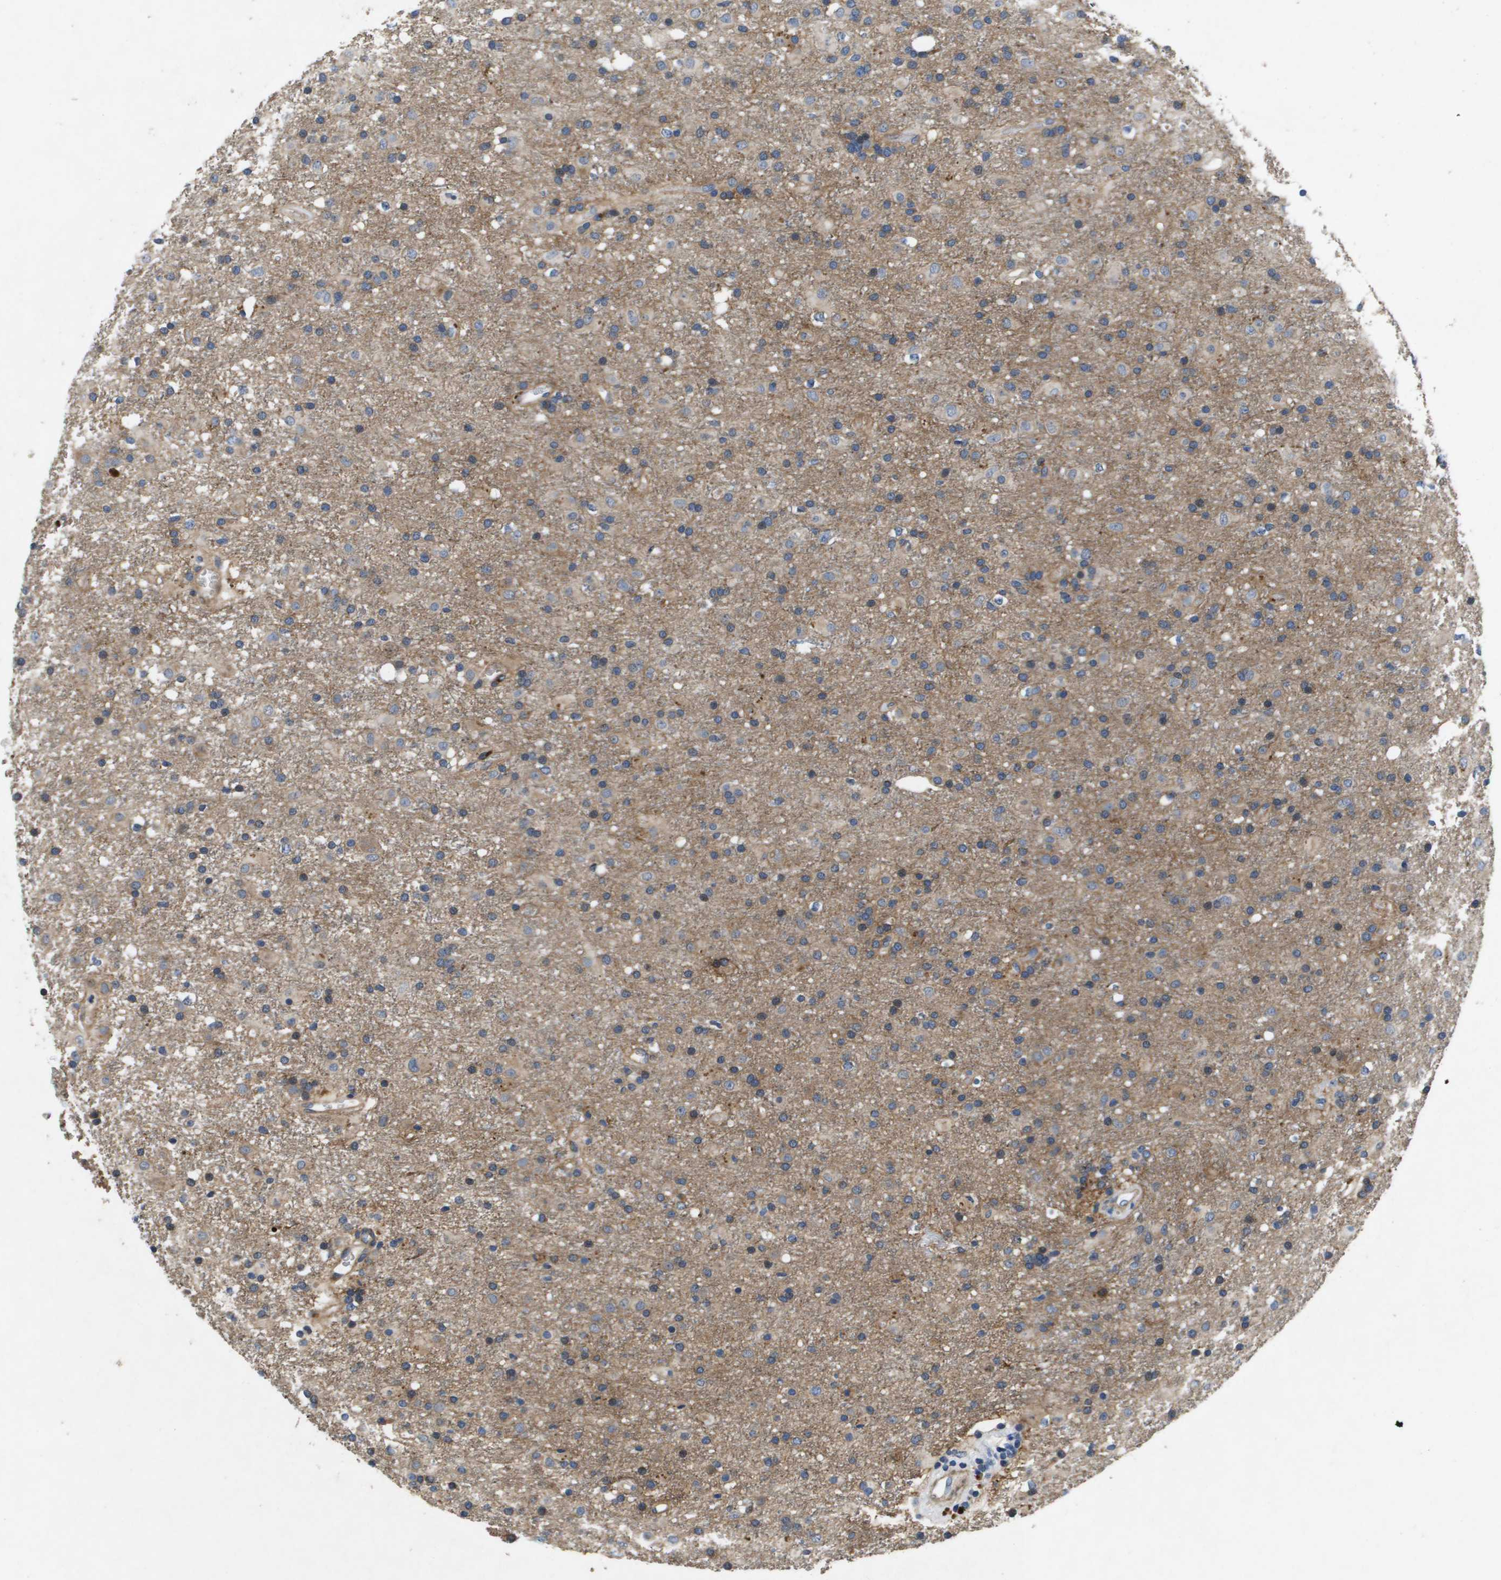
{"staining": {"intensity": "weak", "quantity": "25%-75%", "location": "cytoplasmic/membranous"}, "tissue": "glioma", "cell_type": "Tumor cells", "image_type": "cancer", "snomed": [{"axis": "morphology", "description": "Glioma, malignant, Low grade"}, {"axis": "topography", "description": "Brain"}], "caption": "This histopathology image demonstrates immunohistochemistry staining of glioma, with low weak cytoplasmic/membranous staining in about 25%-75% of tumor cells.", "gene": "ENTPD2", "patient": {"sex": "male", "age": 65}}